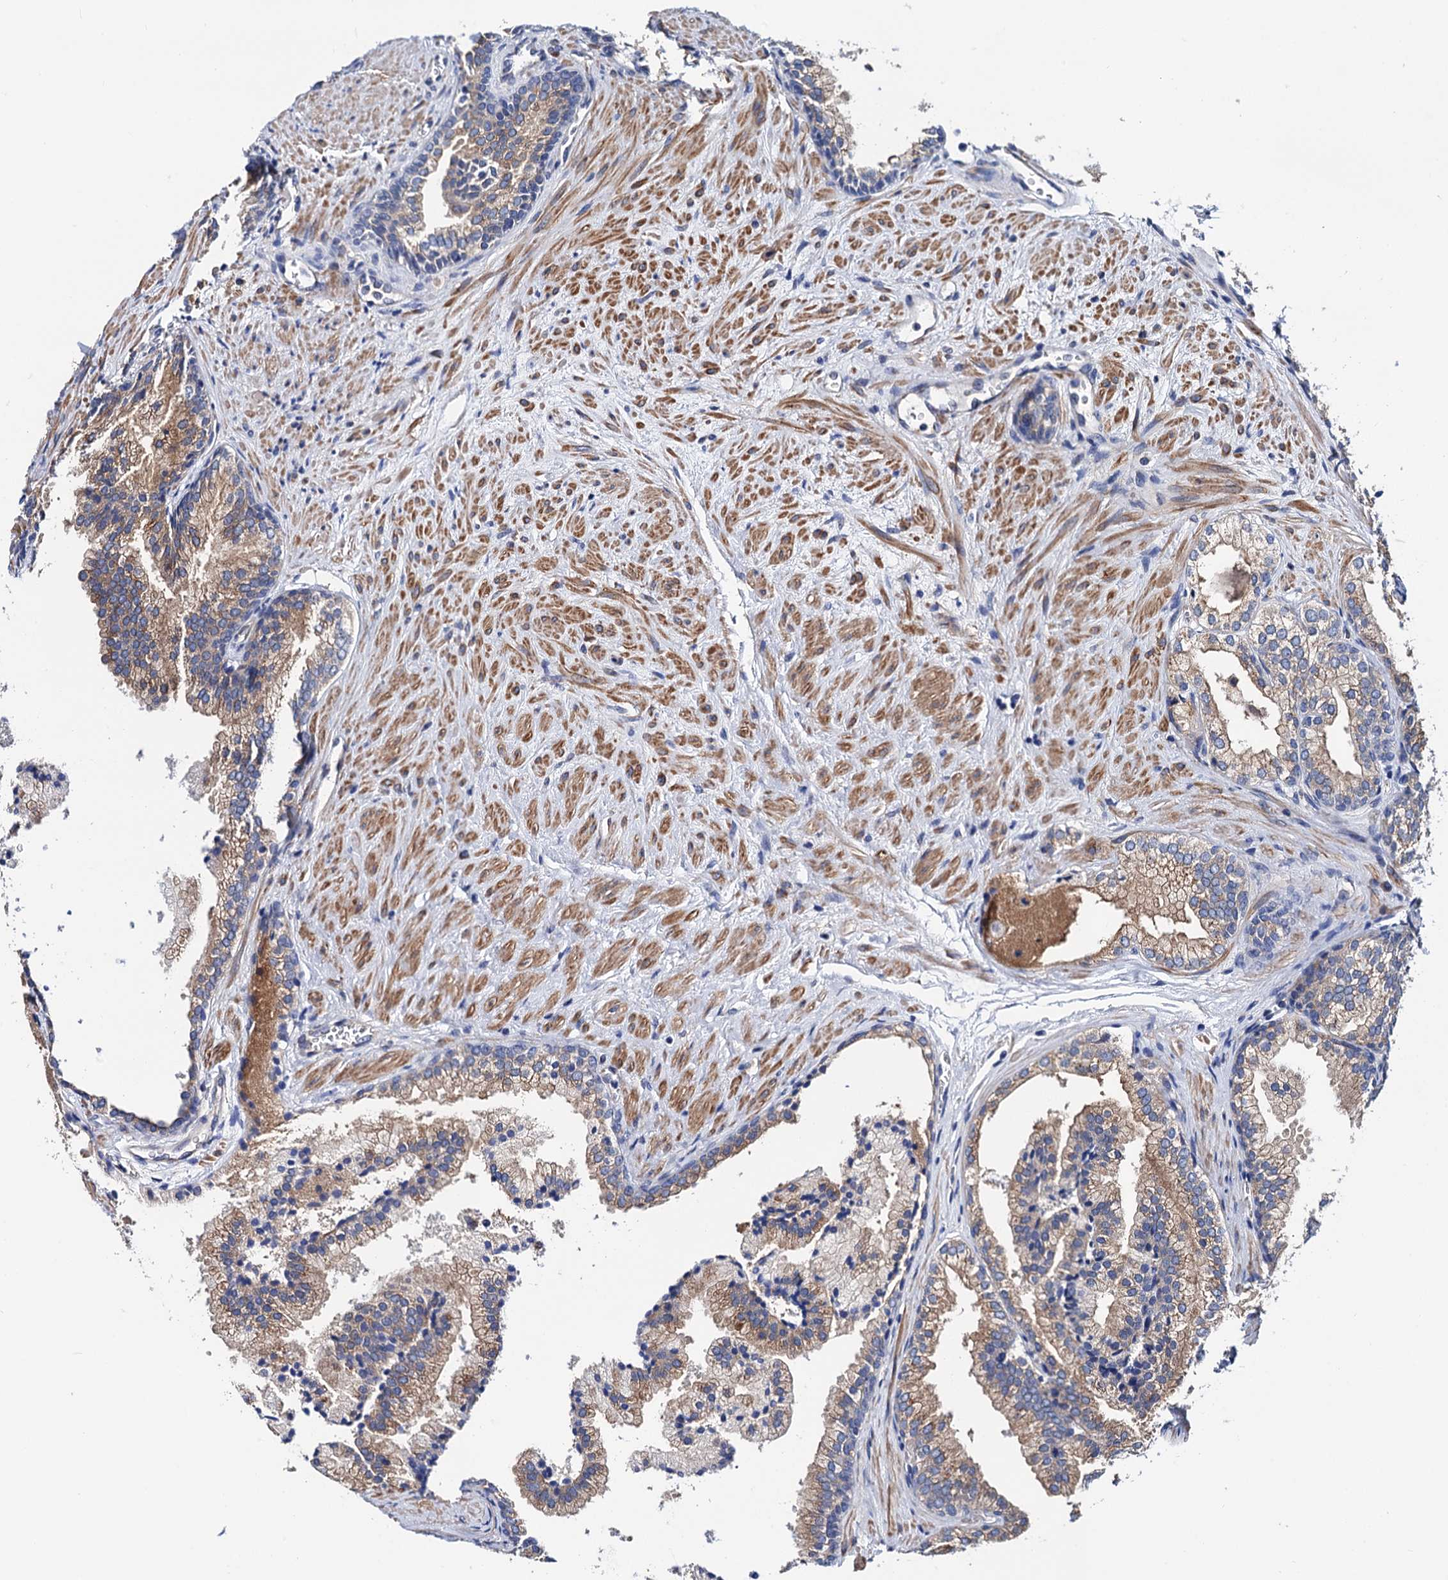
{"staining": {"intensity": "moderate", "quantity": "25%-75%", "location": "cytoplasmic/membranous"}, "tissue": "prostate", "cell_type": "Glandular cells", "image_type": "normal", "snomed": [{"axis": "morphology", "description": "Normal tissue, NOS"}, {"axis": "topography", "description": "Prostate"}], "caption": "Moderate cytoplasmic/membranous staining for a protein is identified in approximately 25%-75% of glandular cells of benign prostate using immunohistochemistry (IHC).", "gene": "ZDHHC18", "patient": {"sex": "male", "age": 76}}